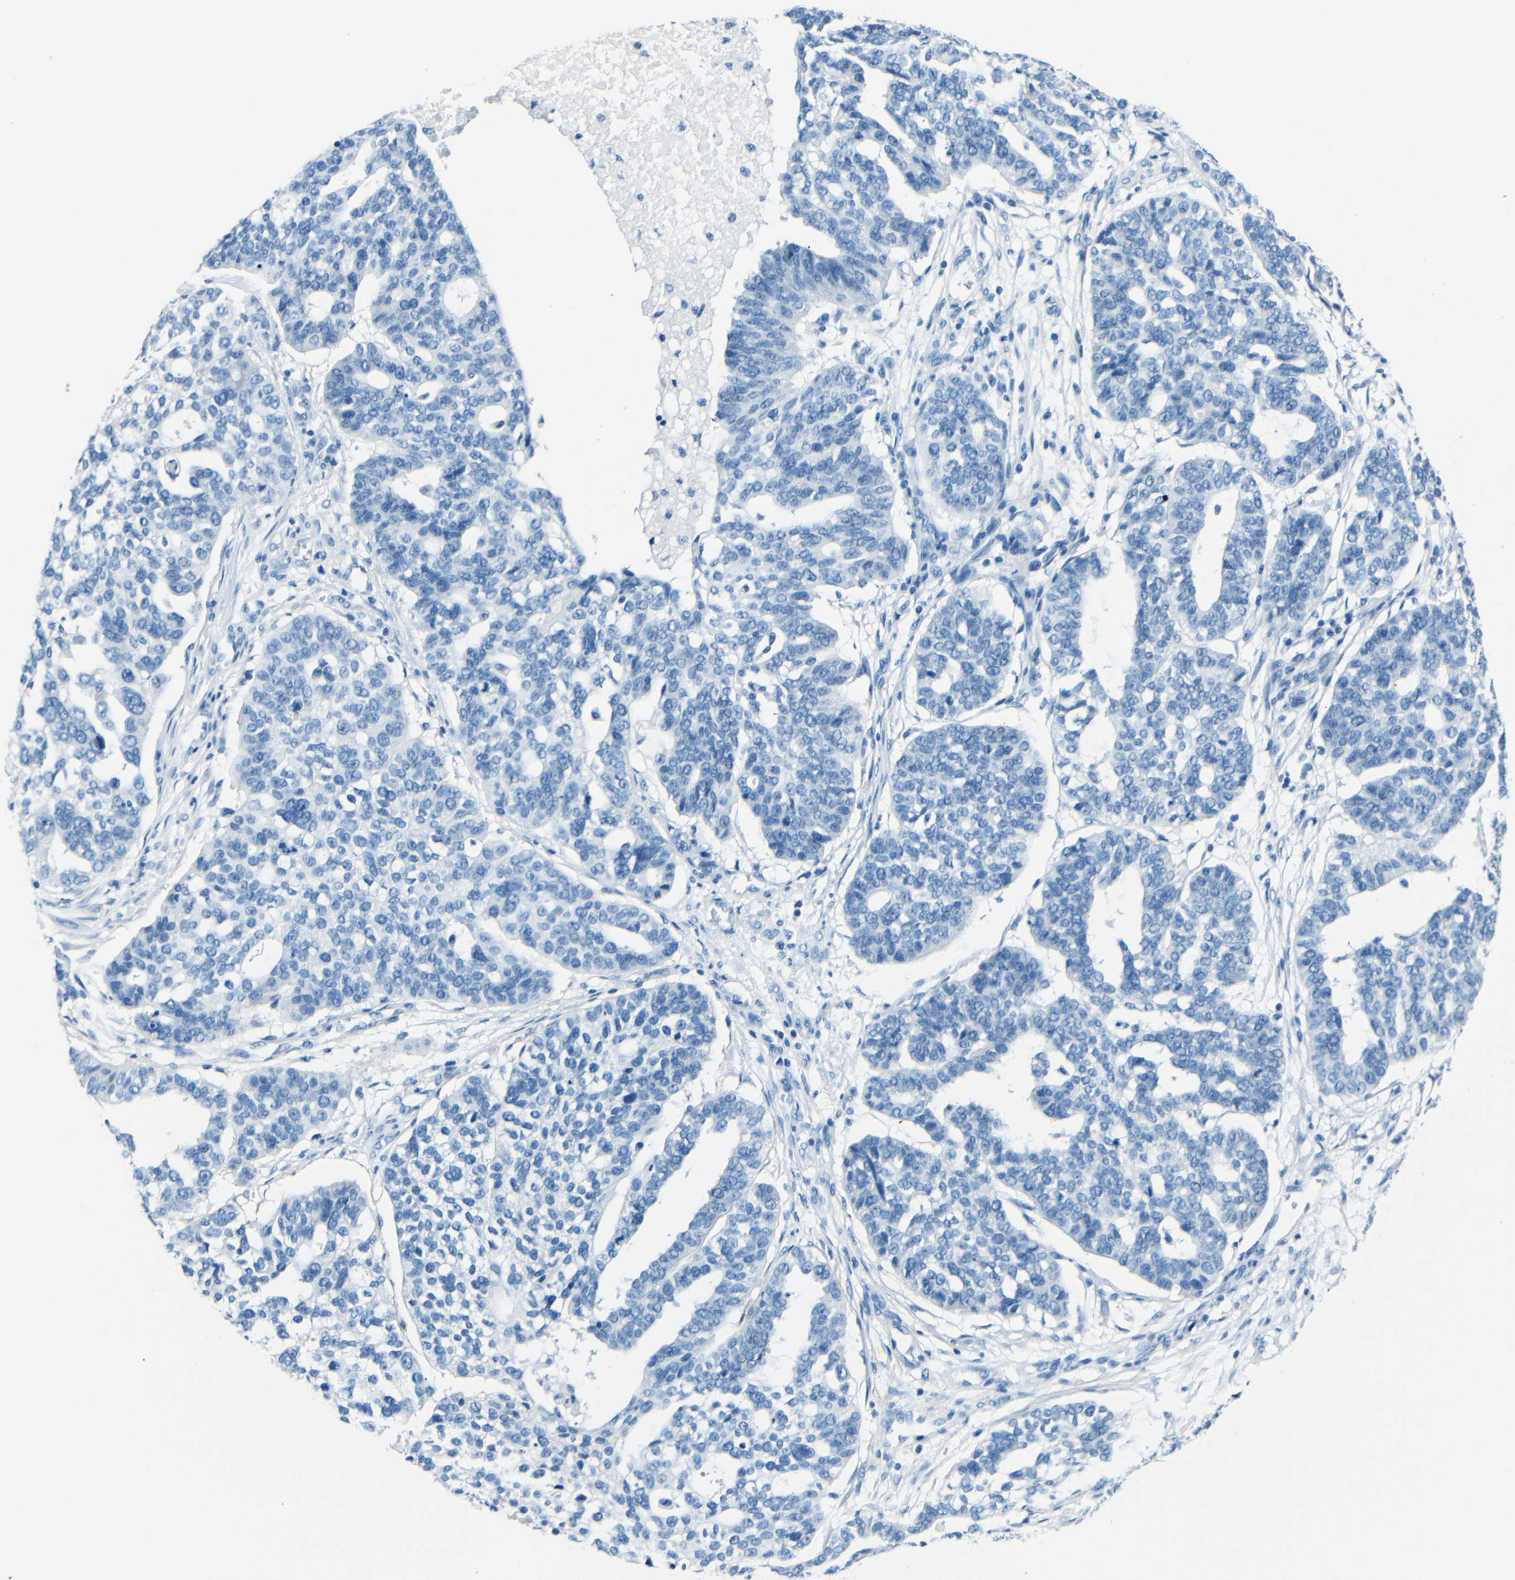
{"staining": {"intensity": "negative", "quantity": "none", "location": "none"}, "tissue": "ovarian cancer", "cell_type": "Tumor cells", "image_type": "cancer", "snomed": [{"axis": "morphology", "description": "Cystadenocarcinoma, serous, NOS"}, {"axis": "topography", "description": "Ovary"}], "caption": "High magnification brightfield microscopy of ovarian cancer (serous cystadenocarcinoma) stained with DAB (brown) and counterstained with hematoxylin (blue): tumor cells show no significant expression.", "gene": "FBN2", "patient": {"sex": "female", "age": 59}}